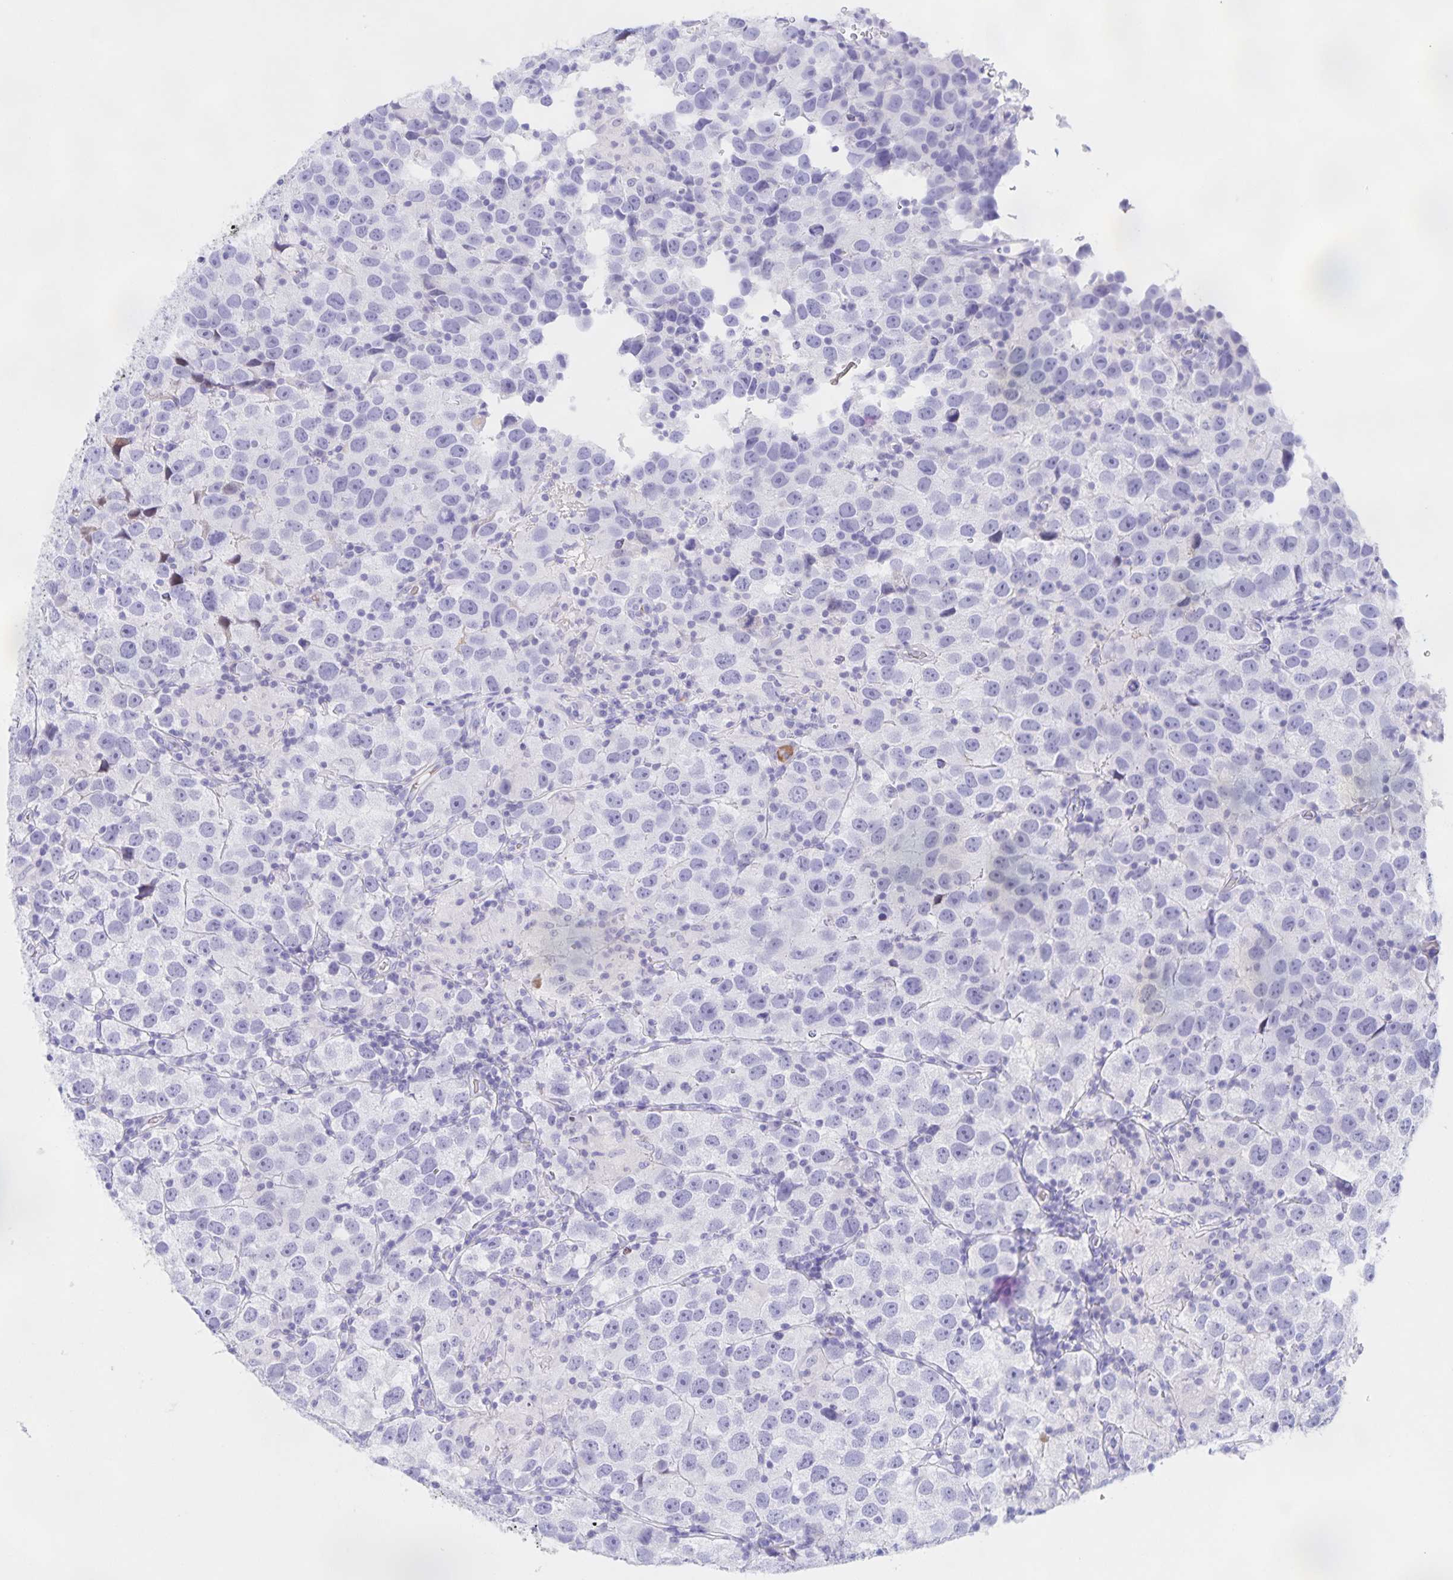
{"staining": {"intensity": "negative", "quantity": "none", "location": "none"}, "tissue": "testis cancer", "cell_type": "Tumor cells", "image_type": "cancer", "snomed": [{"axis": "morphology", "description": "Seminoma, NOS"}, {"axis": "topography", "description": "Testis"}], "caption": "High power microscopy photomicrograph of an IHC histopathology image of testis cancer (seminoma), revealing no significant expression in tumor cells. (Immunohistochemistry, brightfield microscopy, high magnification).", "gene": "CATSPER4", "patient": {"sex": "male", "age": 26}}